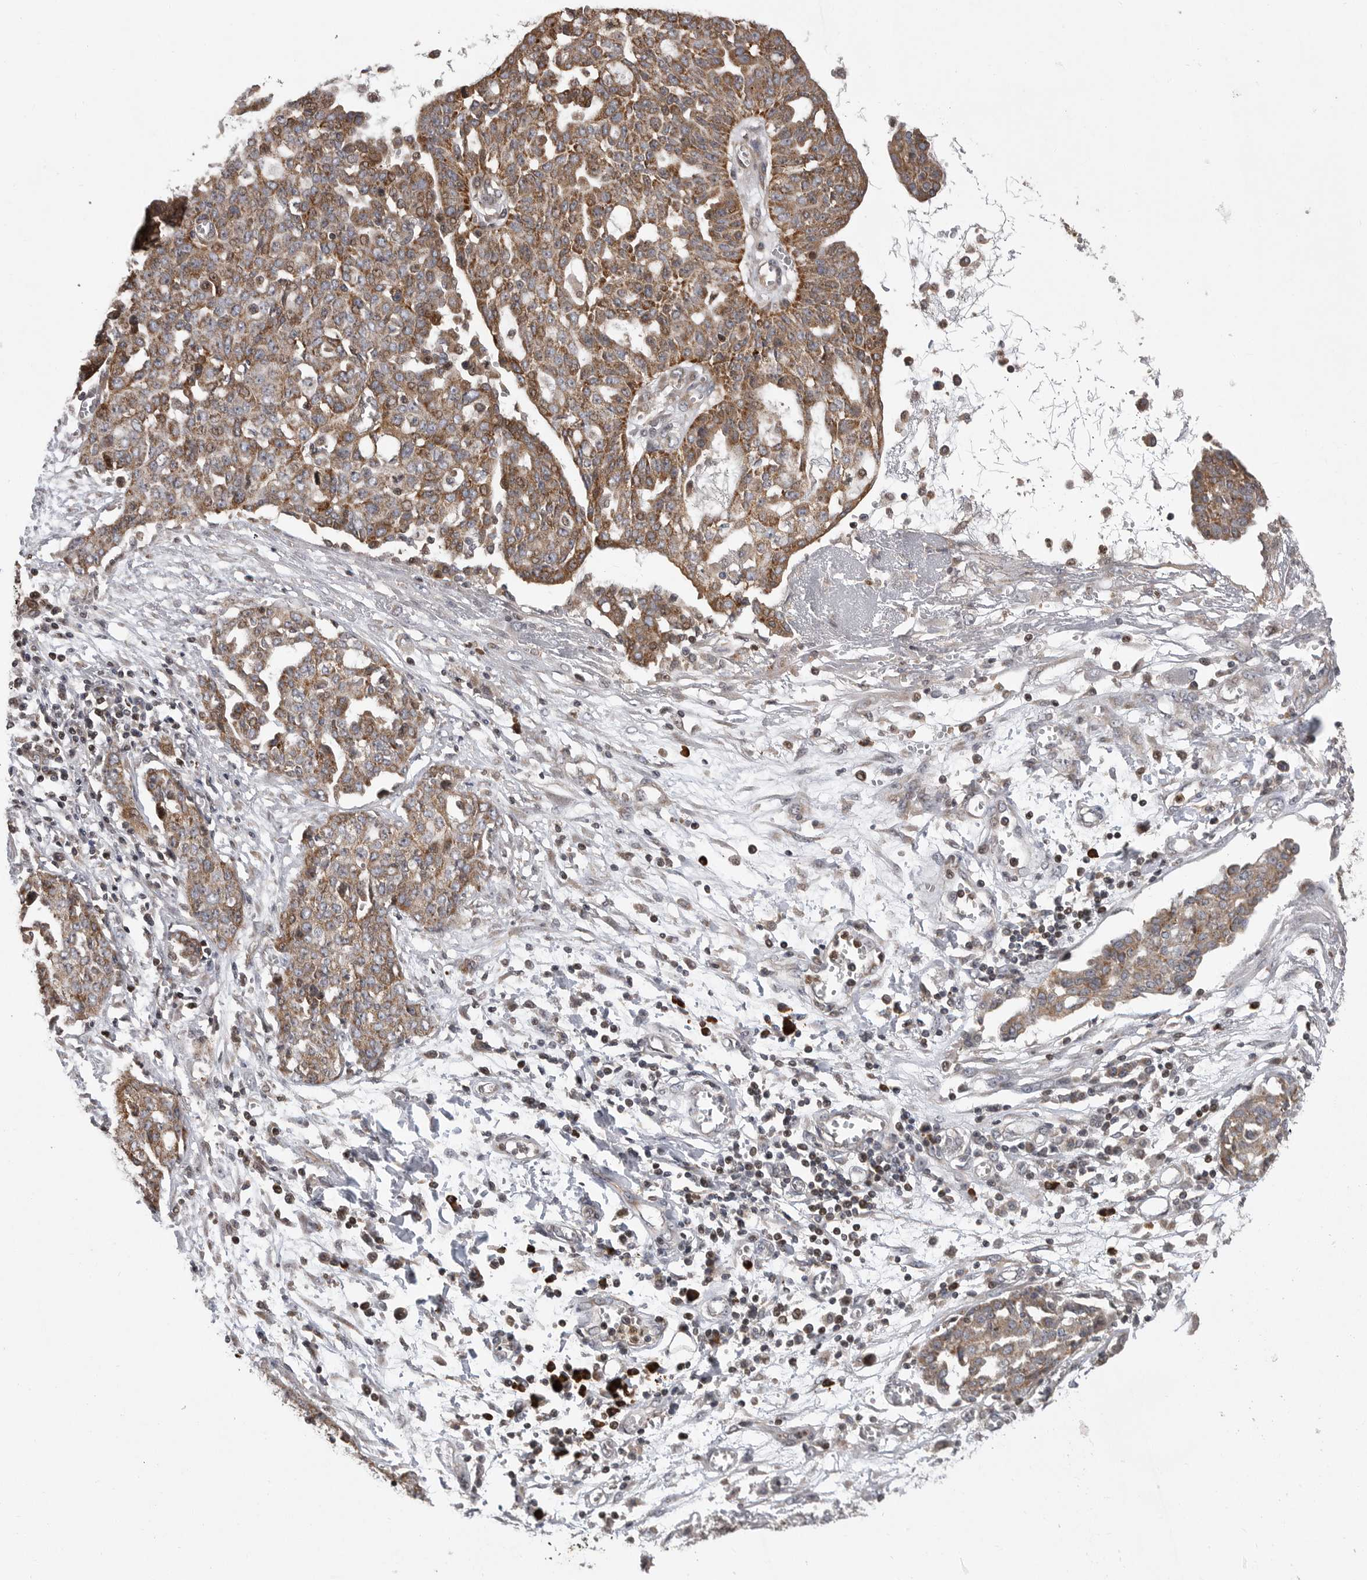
{"staining": {"intensity": "moderate", "quantity": ">75%", "location": "cytoplasmic/membranous"}, "tissue": "ovarian cancer", "cell_type": "Tumor cells", "image_type": "cancer", "snomed": [{"axis": "morphology", "description": "Cystadenocarcinoma, serous, NOS"}, {"axis": "topography", "description": "Soft tissue"}, {"axis": "topography", "description": "Ovary"}], "caption": "Human ovarian cancer stained with a protein marker reveals moderate staining in tumor cells.", "gene": "OXR1", "patient": {"sex": "female", "age": 57}}